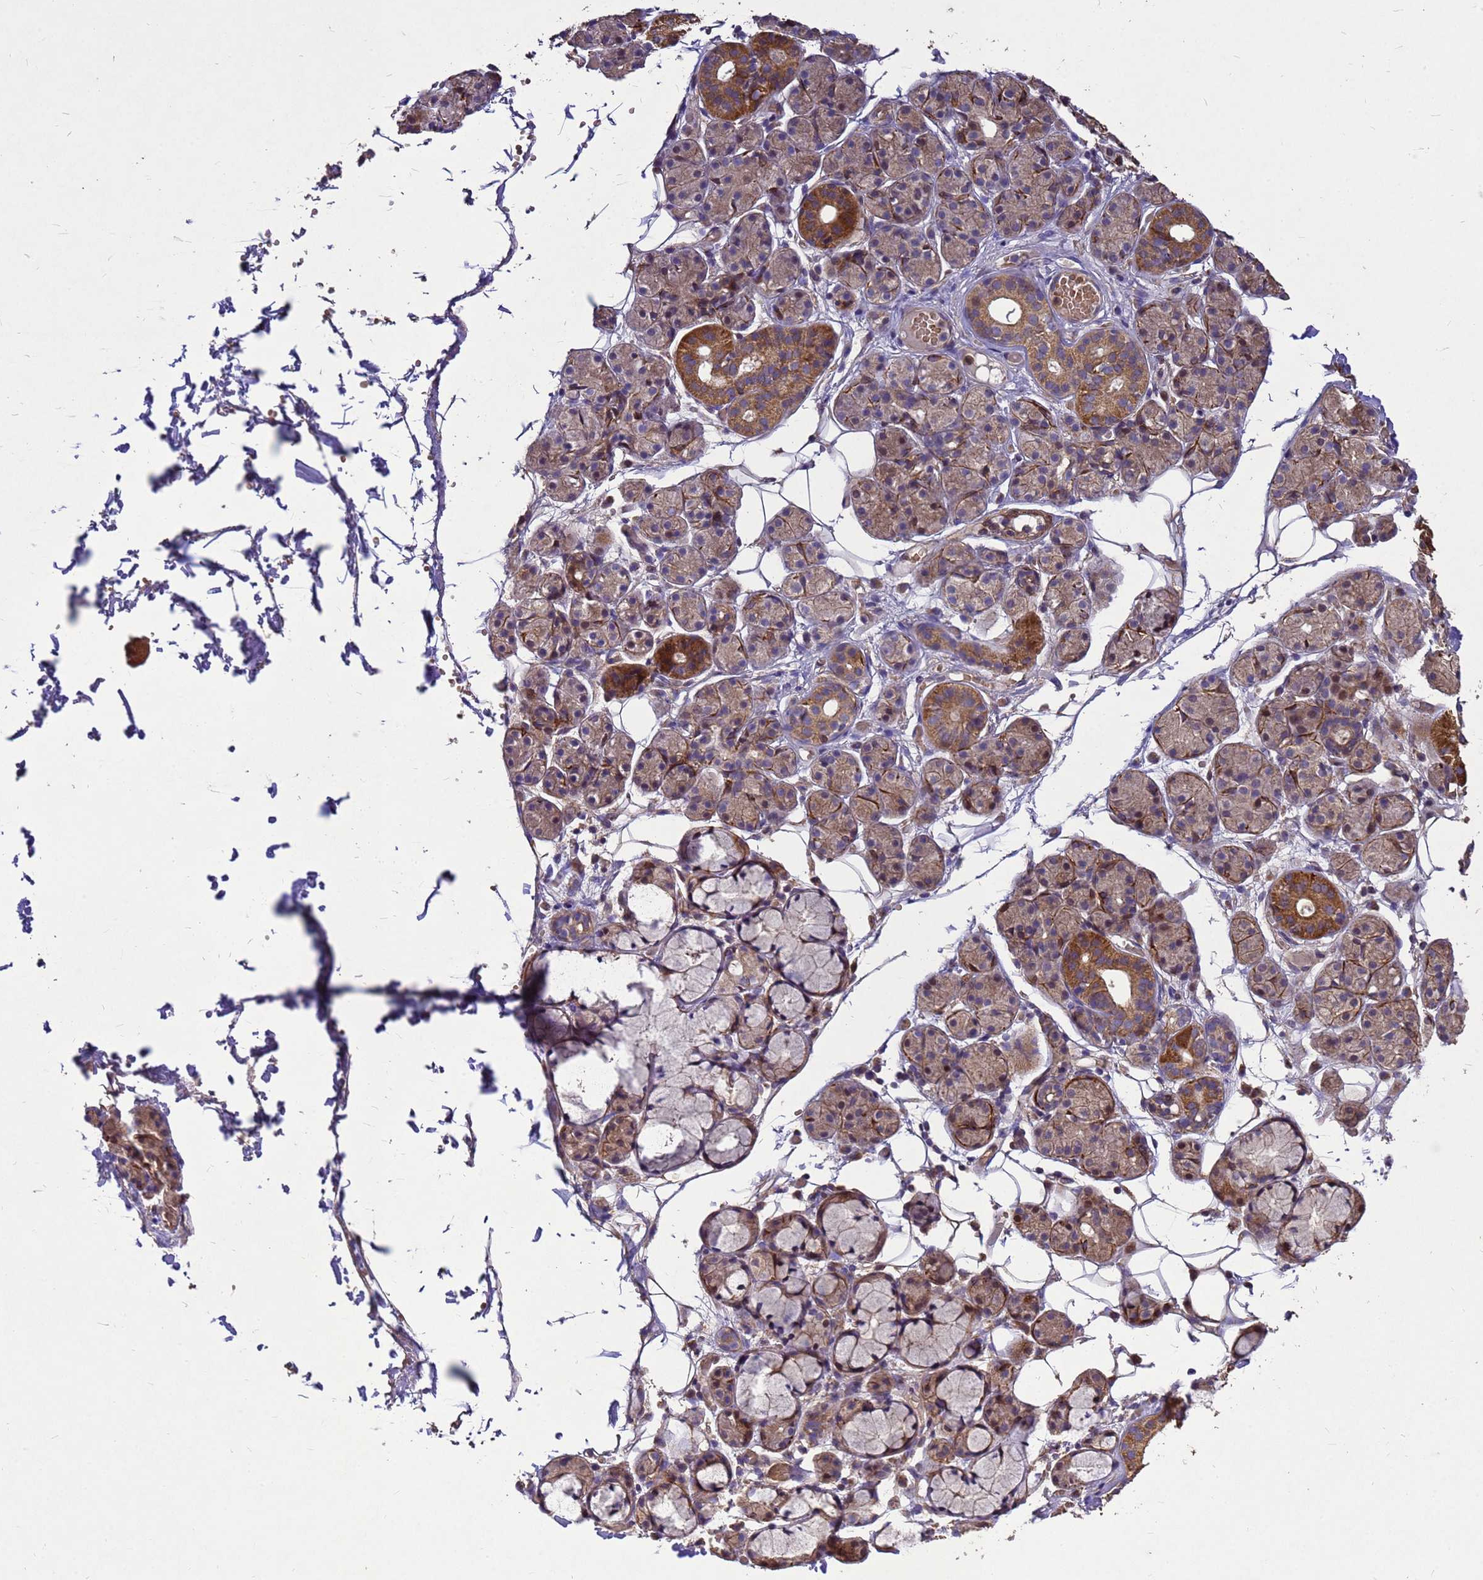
{"staining": {"intensity": "strong", "quantity": "<25%", "location": "cytoplasmic/membranous"}, "tissue": "salivary gland", "cell_type": "Glandular cells", "image_type": "normal", "snomed": [{"axis": "morphology", "description": "Normal tissue, NOS"}, {"axis": "topography", "description": "Salivary gland"}], "caption": "A histopathology image of human salivary gland stained for a protein reveals strong cytoplasmic/membranous brown staining in glandular cells.", "gene": "RSPRY1", "patient": {"sex": "male", "age": 63}}